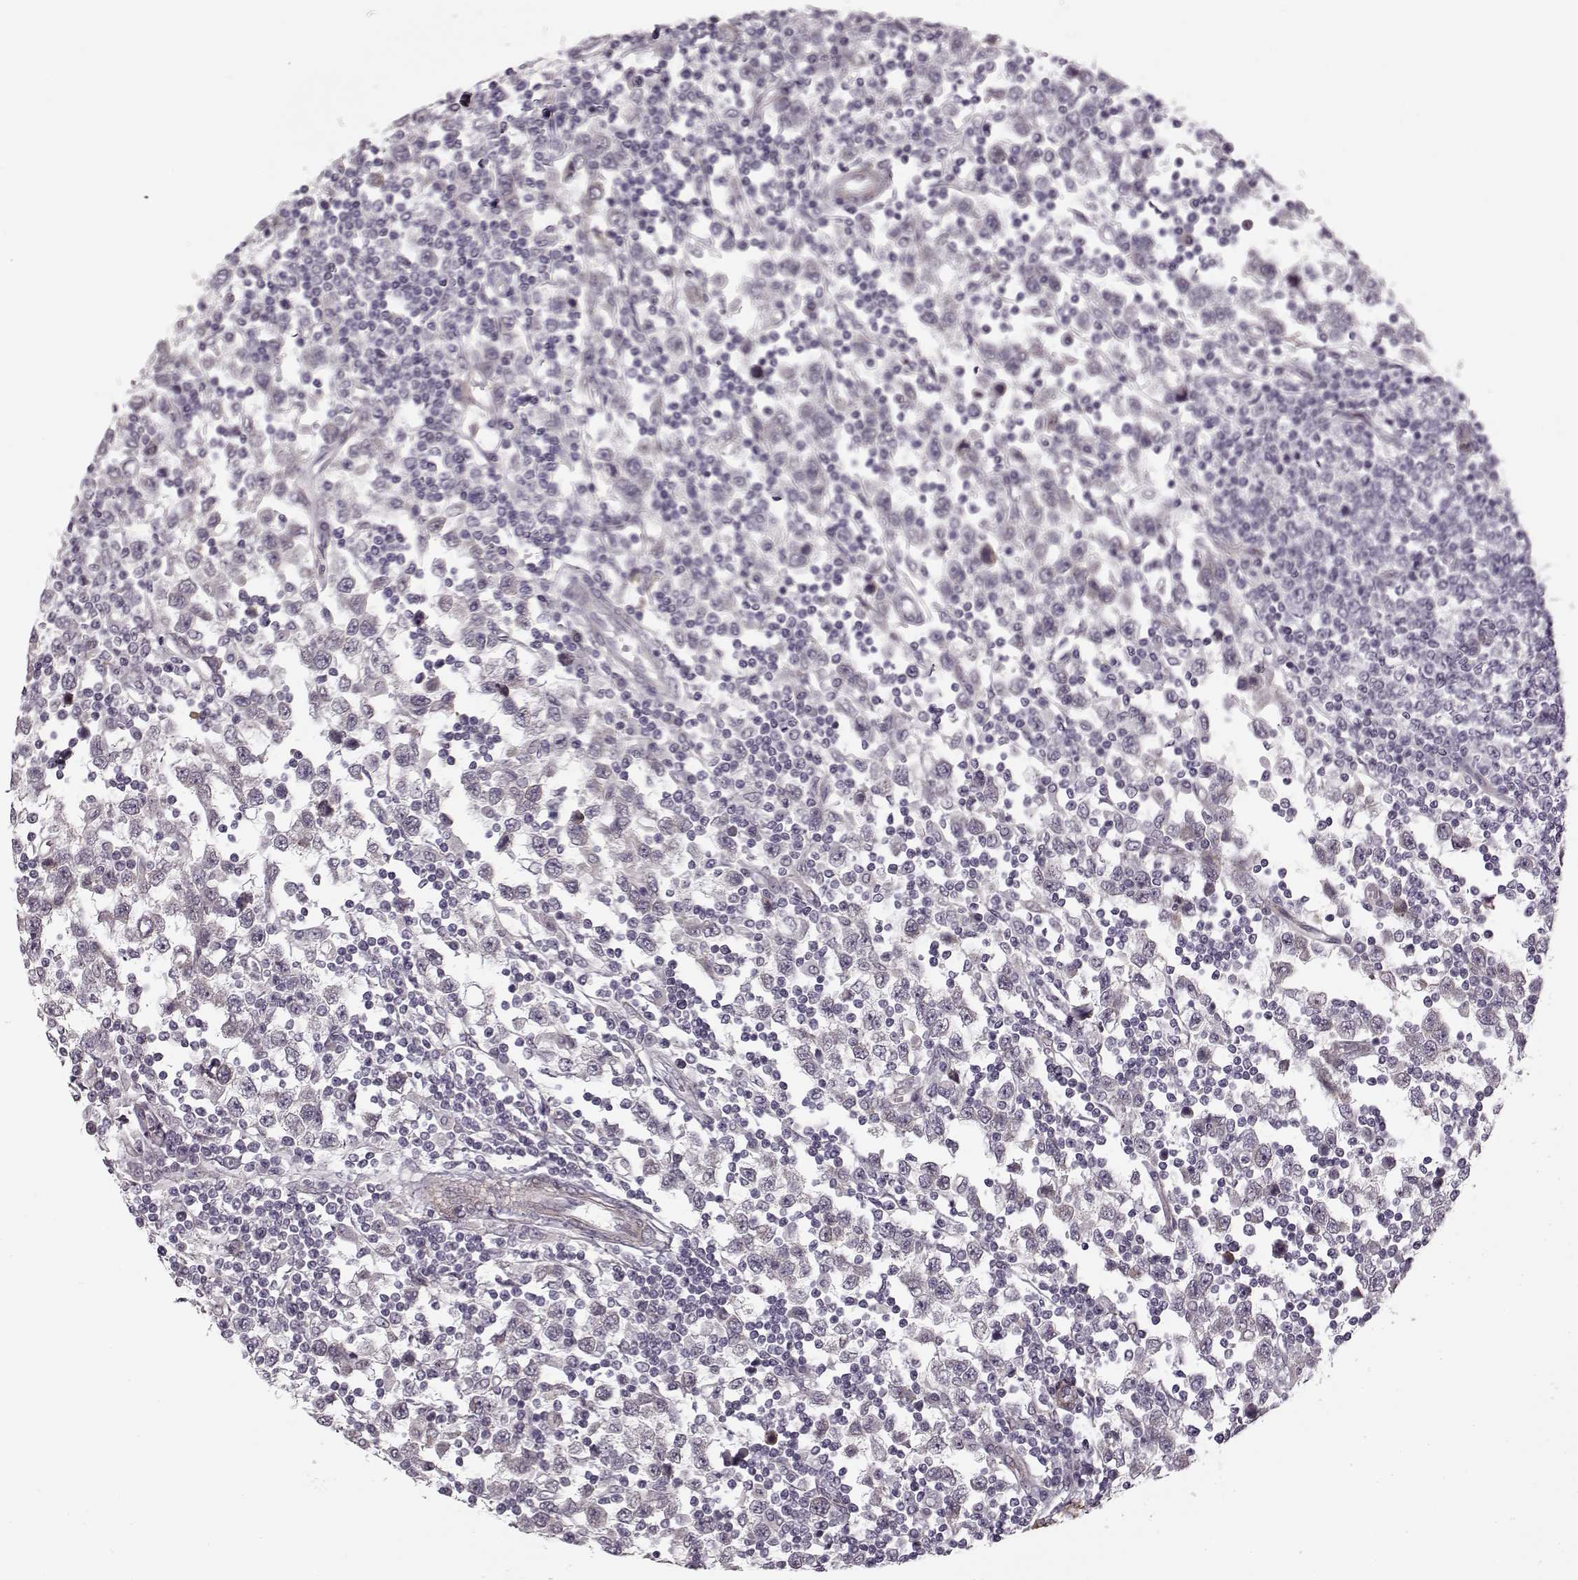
{"staining": {"intensity": "negative", "quantity": "none", "location": "none"}, "tissue": "testis cancer", "cell_type": "Tumor cells", "image_type": "cancer", "snomed": [{"axis": "morphology", "description": "Seminoma, NOS"}, {"axis": "topography", "description": "Testis"}], "caption": "A photomicrograph of testis cancer (seminoma) stained for a protein shows no brown staining in tumor cells.", "gene": "LAMB2", "patient": {"sex": "male", "age": 34}}